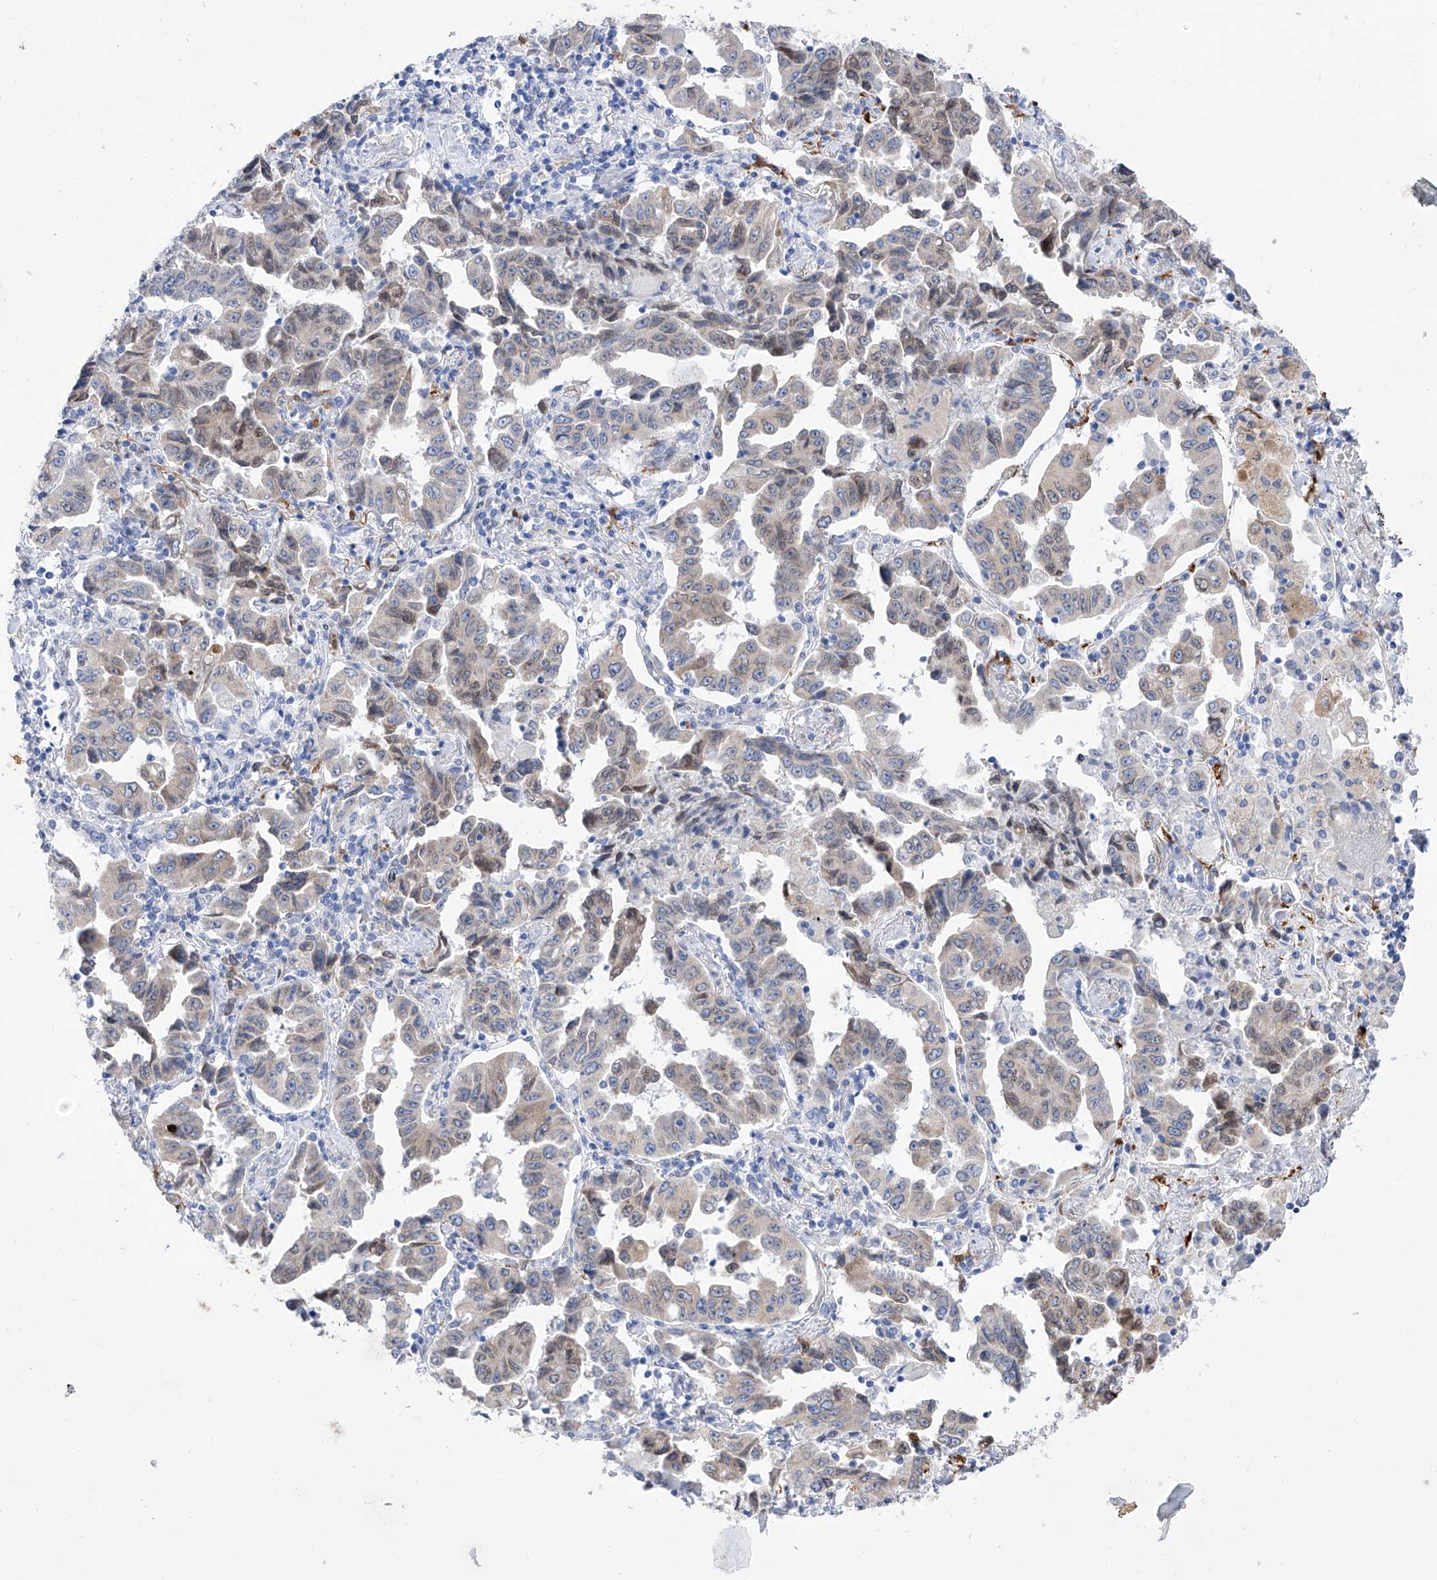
{"staining": {"intensity": "weak", "quantity": "25%-75%", "location": "cytoplasmic/membranous,nuclear"}, "tissue": "lung cancer", "cell_type": "Tumor cells", "image_type": "cancer", "snomed": [{"axis": "morphology", "description": "Adenocarcinoma, NOS"}, {"axis": "topography", "description": "Lung"}], "caption": "There is low levels of weak cytoplasmic/membranous and nuclear staining in tumor cells of adenocarcinoma (lung), as demonstrated by immunohistochemical staining (brown color).", "gene": "LCLAT1", "patient": {"sex": "female", "age": 51}}